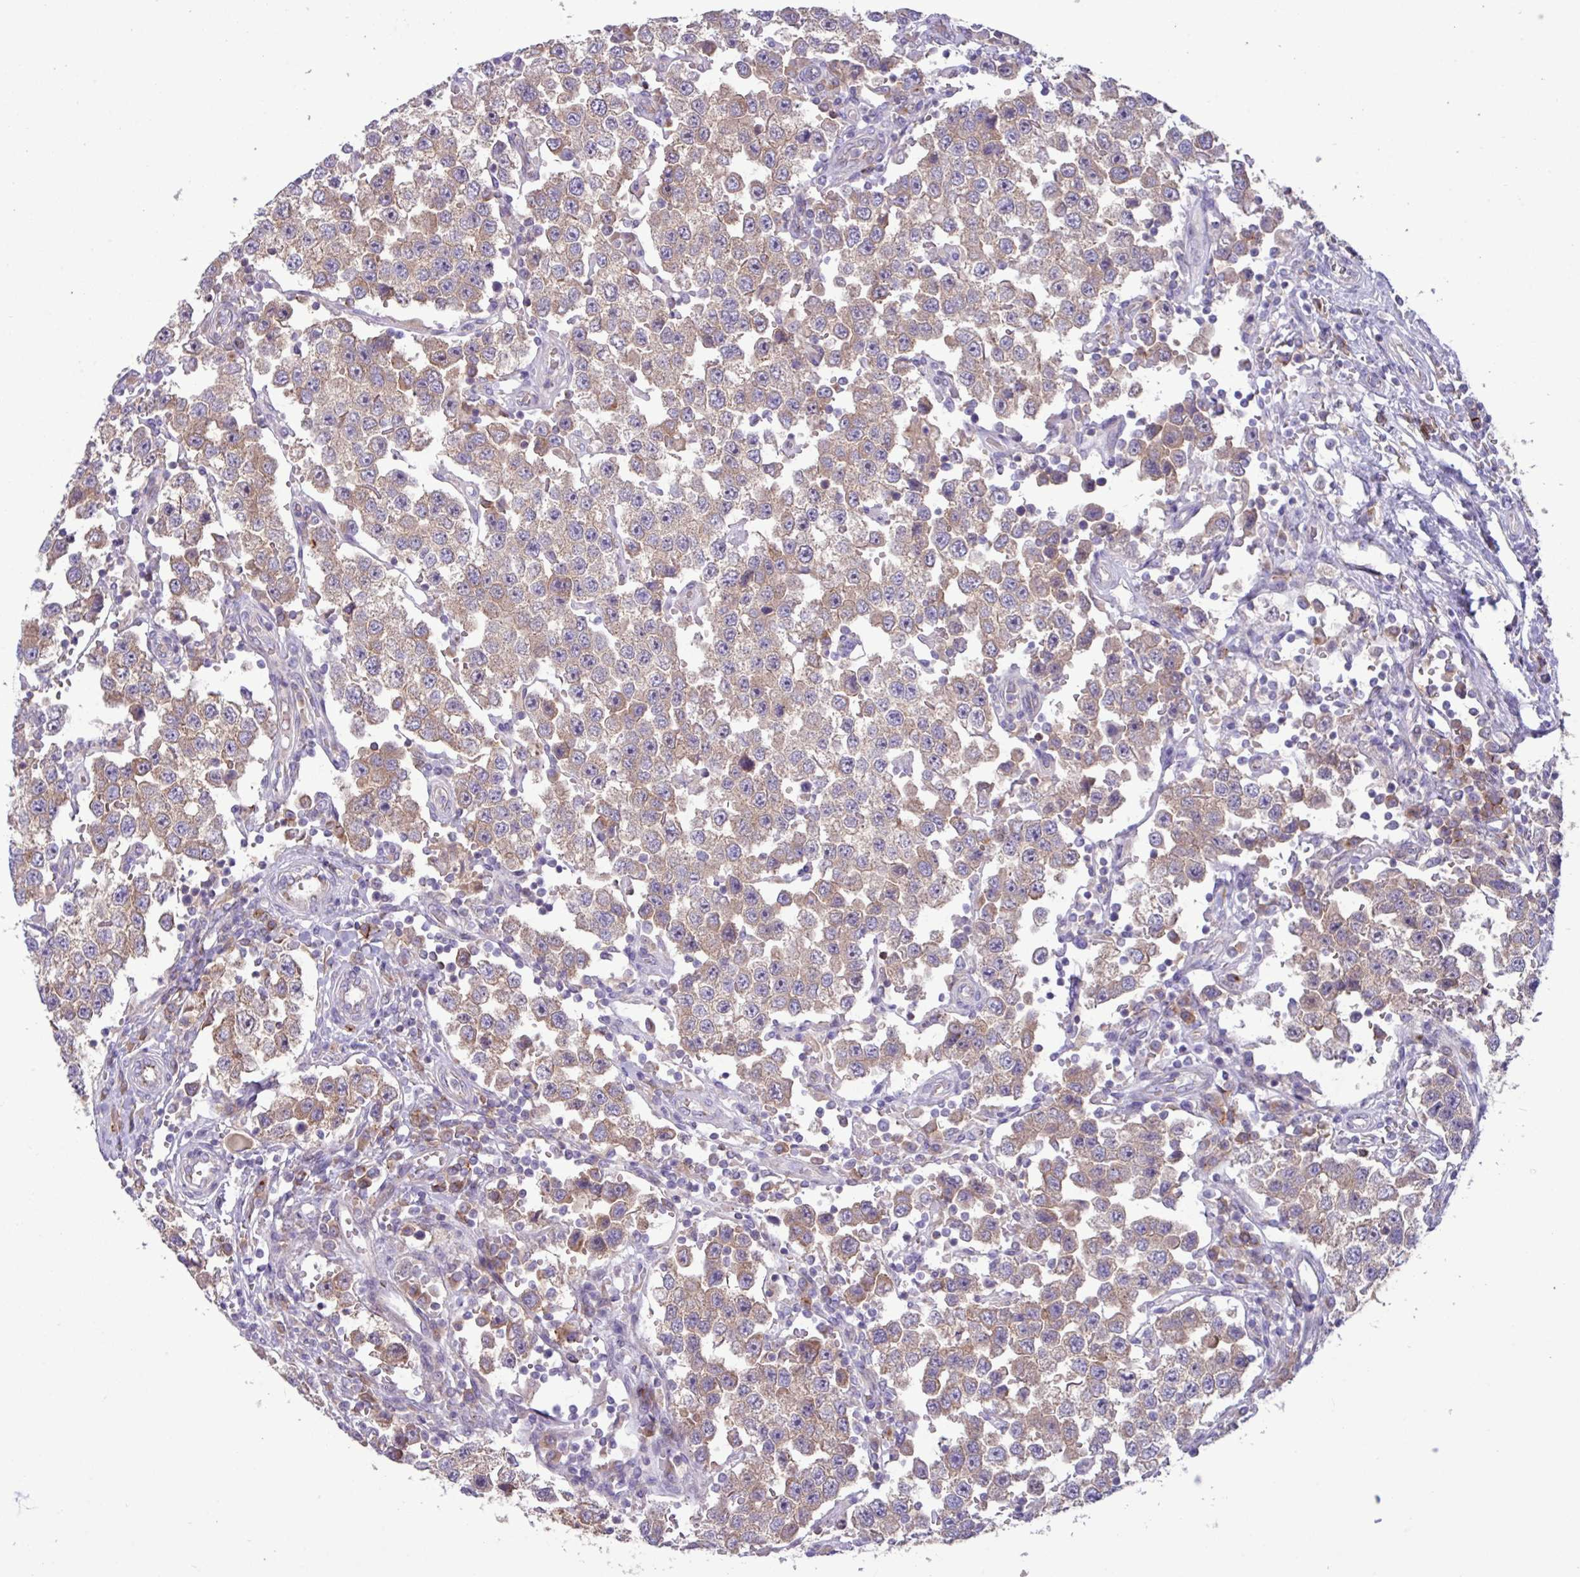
{"staining": {"intensity": "moderate", "quantity": "25%-75%", "location": "cytoplasmic/membranous"}, "tissue": "testis cancer", "cell_type": "Tumor cells", "image_type": "cancer", "snomed": [{"axis": "morphology", "description": "Seminoma, NOS"}, {"axis": "topography", "description": "Testis"}], "caption": "Immunohistochemical staining of testis cancer (seminoma) shows medium levels of moderate cytoplasmic/membranous protein staining in approximately 25%-75% of tumor cells. (Stains: DAB in brown, nuclei in blue, Microscopy: brightfield microscopy at high magnification).", "gene": "RAB19", "patient": {"sex": "male", "age": 37}}